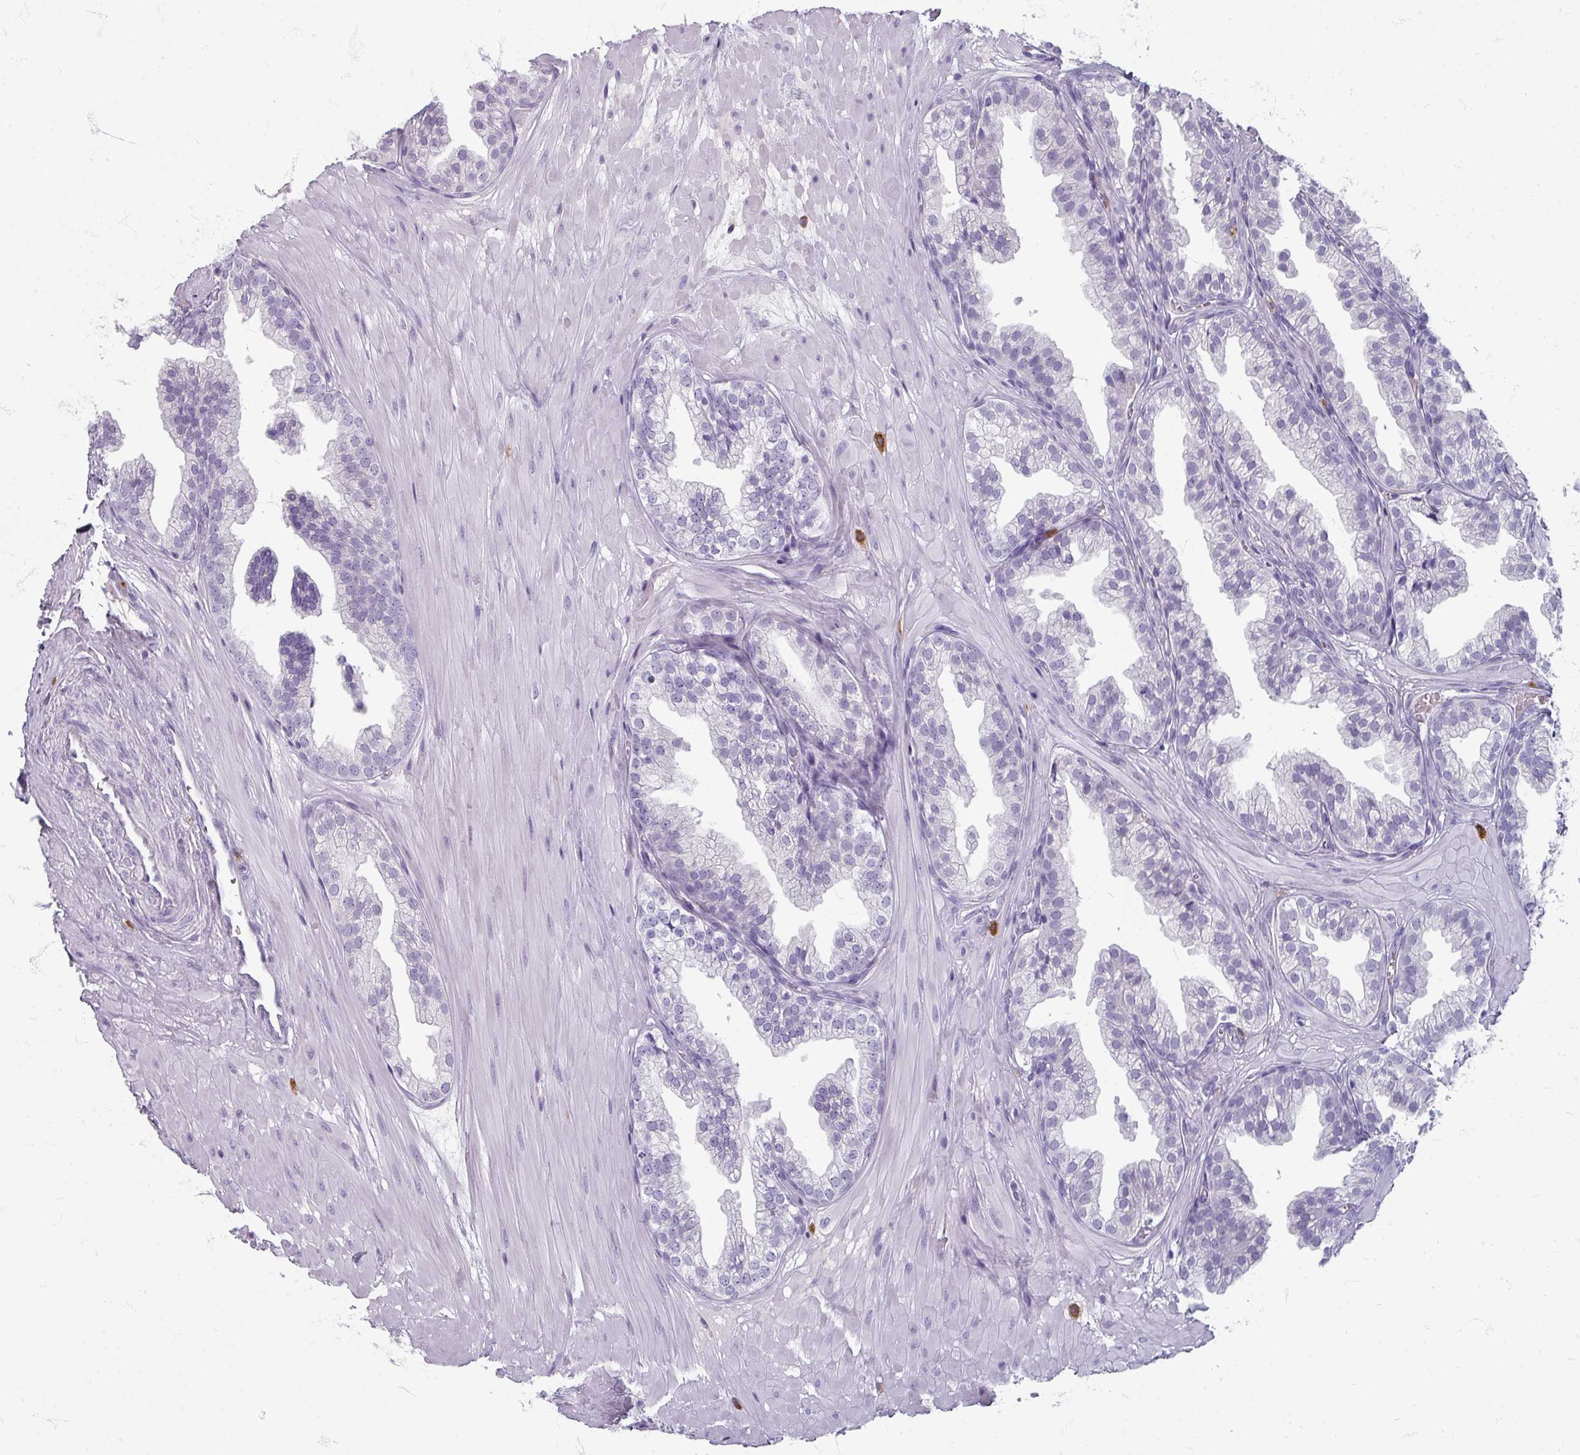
{"staining": {"intensity": "negative", "quantity": "none", "location": "none"}, "tissue": "prostate", "cell_type": "Glandular cells", "image_type": "normal", "snomed": [{"axis": "morphology", "description": "Normal tissue, NOS"}, {"axis": "topography", "description": "Prostate"}, {"axis": "topography", "description": "Peripheral nerve tissue"}], "caption": "Prostate was stained to show a protein in brown. There is no significant staining in glandular cells. (Brightfield microscopy of DAB immunohistochemistry (IHC) at high magnification).", "gene": "ZNF878", "patient": {"sex": "male", "age": 55}}